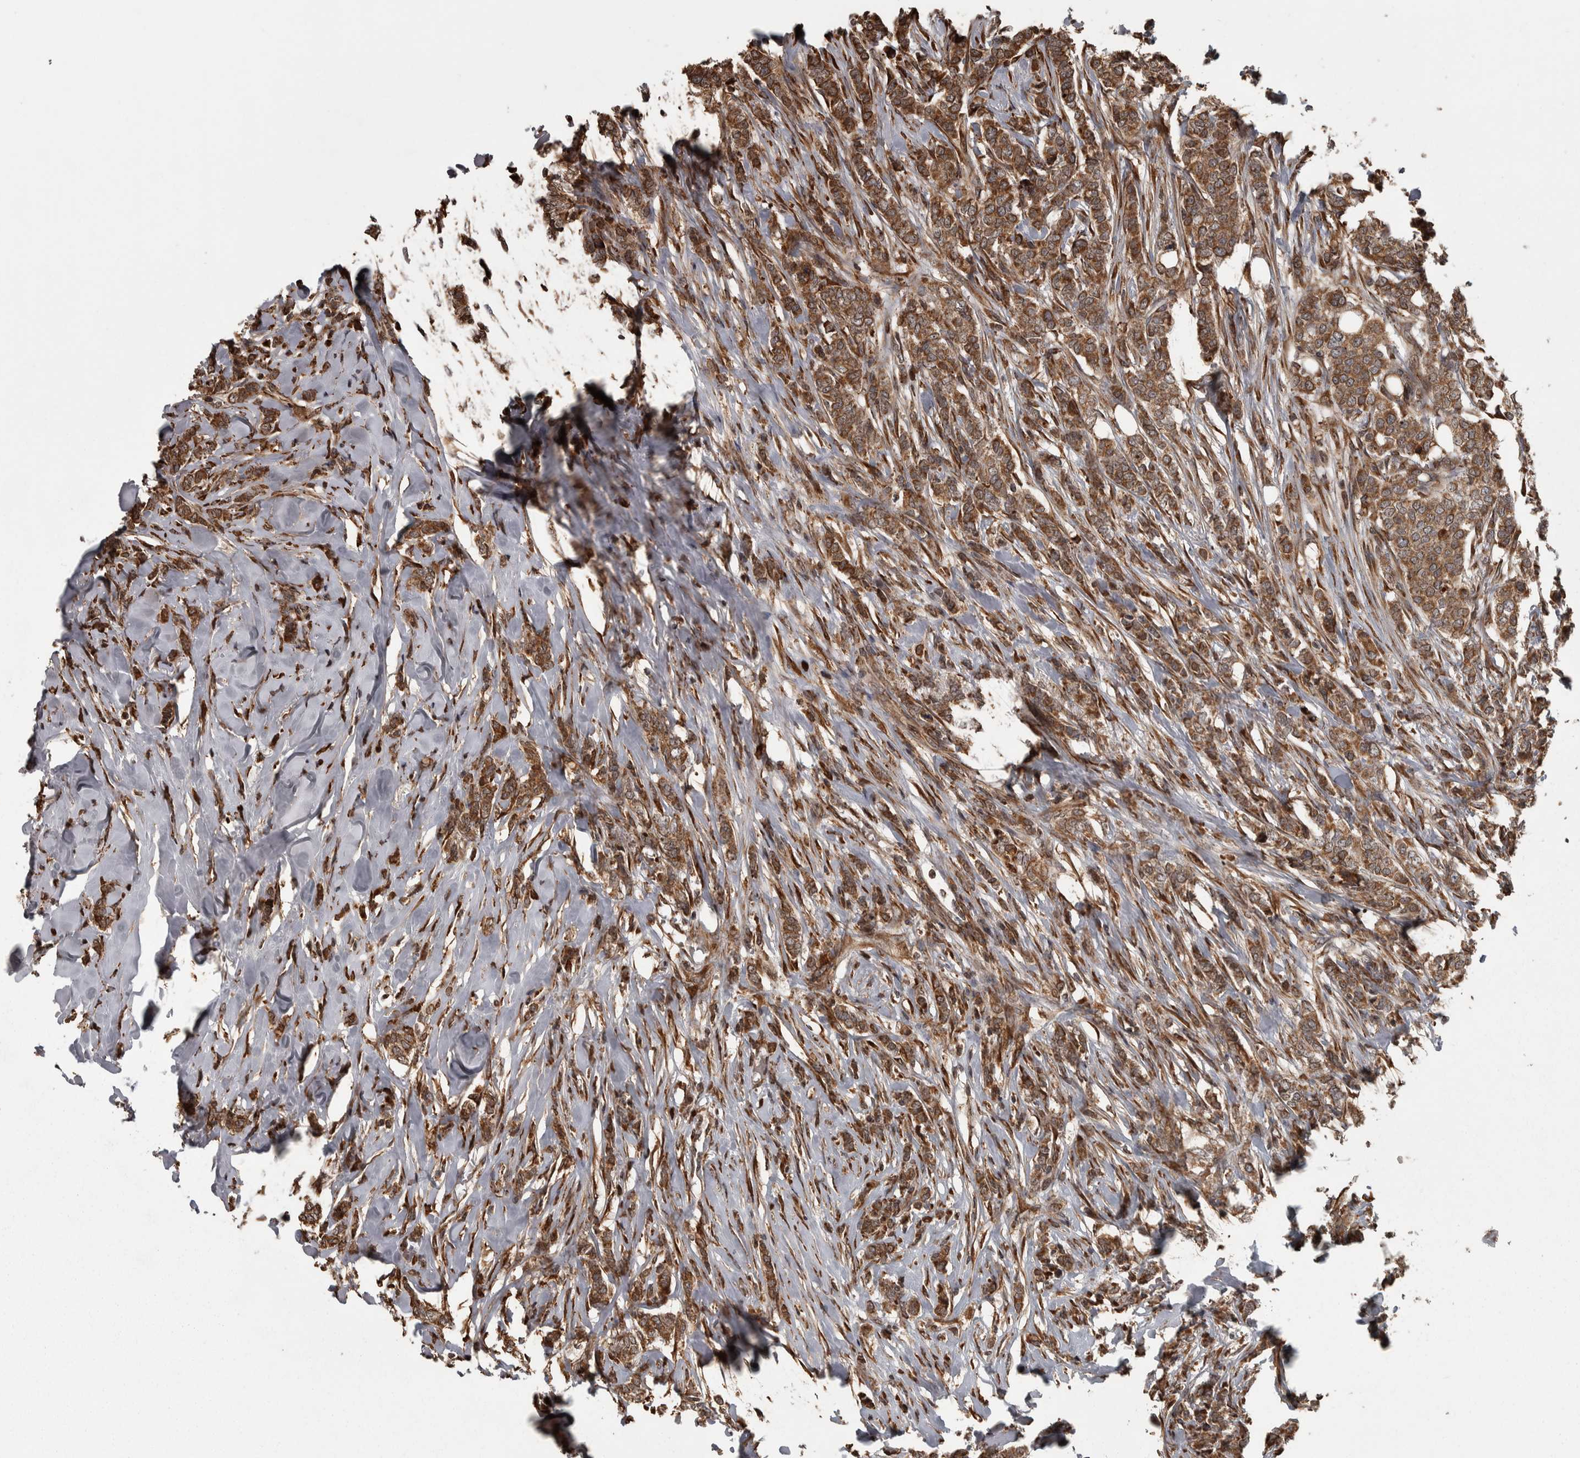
{"staining": {"intensity": "moderate", "quantity": ">75%", "location": "cytoplasmic/membranous"}, "tissue": "breast cancer", "cell_type": "Tumor cells", "image_type": "cancer", "snomed": [{"axis": "morphology", "description": "Lobular carcinoma"}, {"axis": "topography", "description": "Skin"}, {"axis": "topography", "description": "Breast"}], "caption": "Breast lobular carcinoma tissue exhibits moderate cytoplasmic/membranous positivity in approximately >75% of tumor cells", "gene": "AGBL3", "patient": {"sex": "female", "age": 46}}